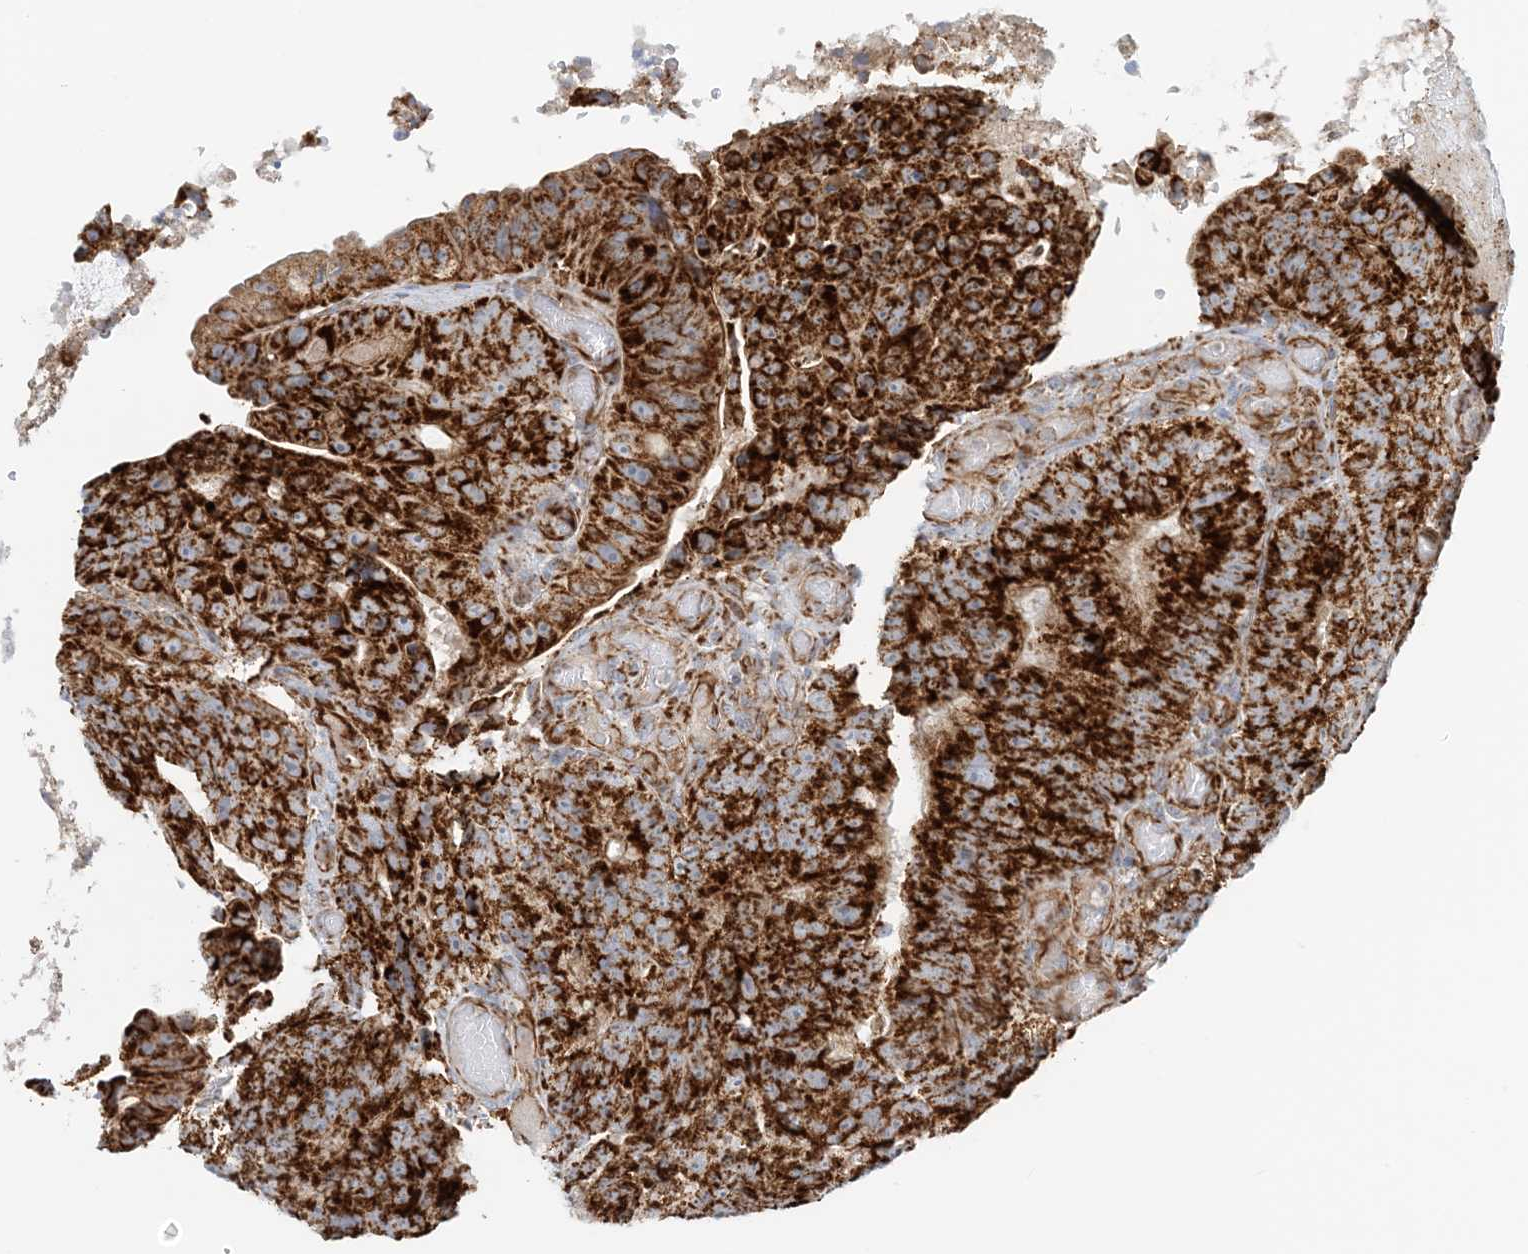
{"staining": {"intensity": "strong", "quantity": ">75%", "location": "cytoplasmic/membranous"}, "tissue": "colorectal cancer", "cell_type": "Tumor cells", "image_type": "cancer", "snomed": [{"axis": "morphology", "description": "Adenocarcinoma, NOS"}, {"axis": "topography", "description": "Colon"}], "caption": "Immunohistochemistry (IHC) of colorectal cancer (adenocarcinoma) exhibits high levels of strong cytoplasmic/membranous expression in approximately >75% of tumor cells.", "gene": "COA3", "patient": {"sex": "male", "age": 87}}